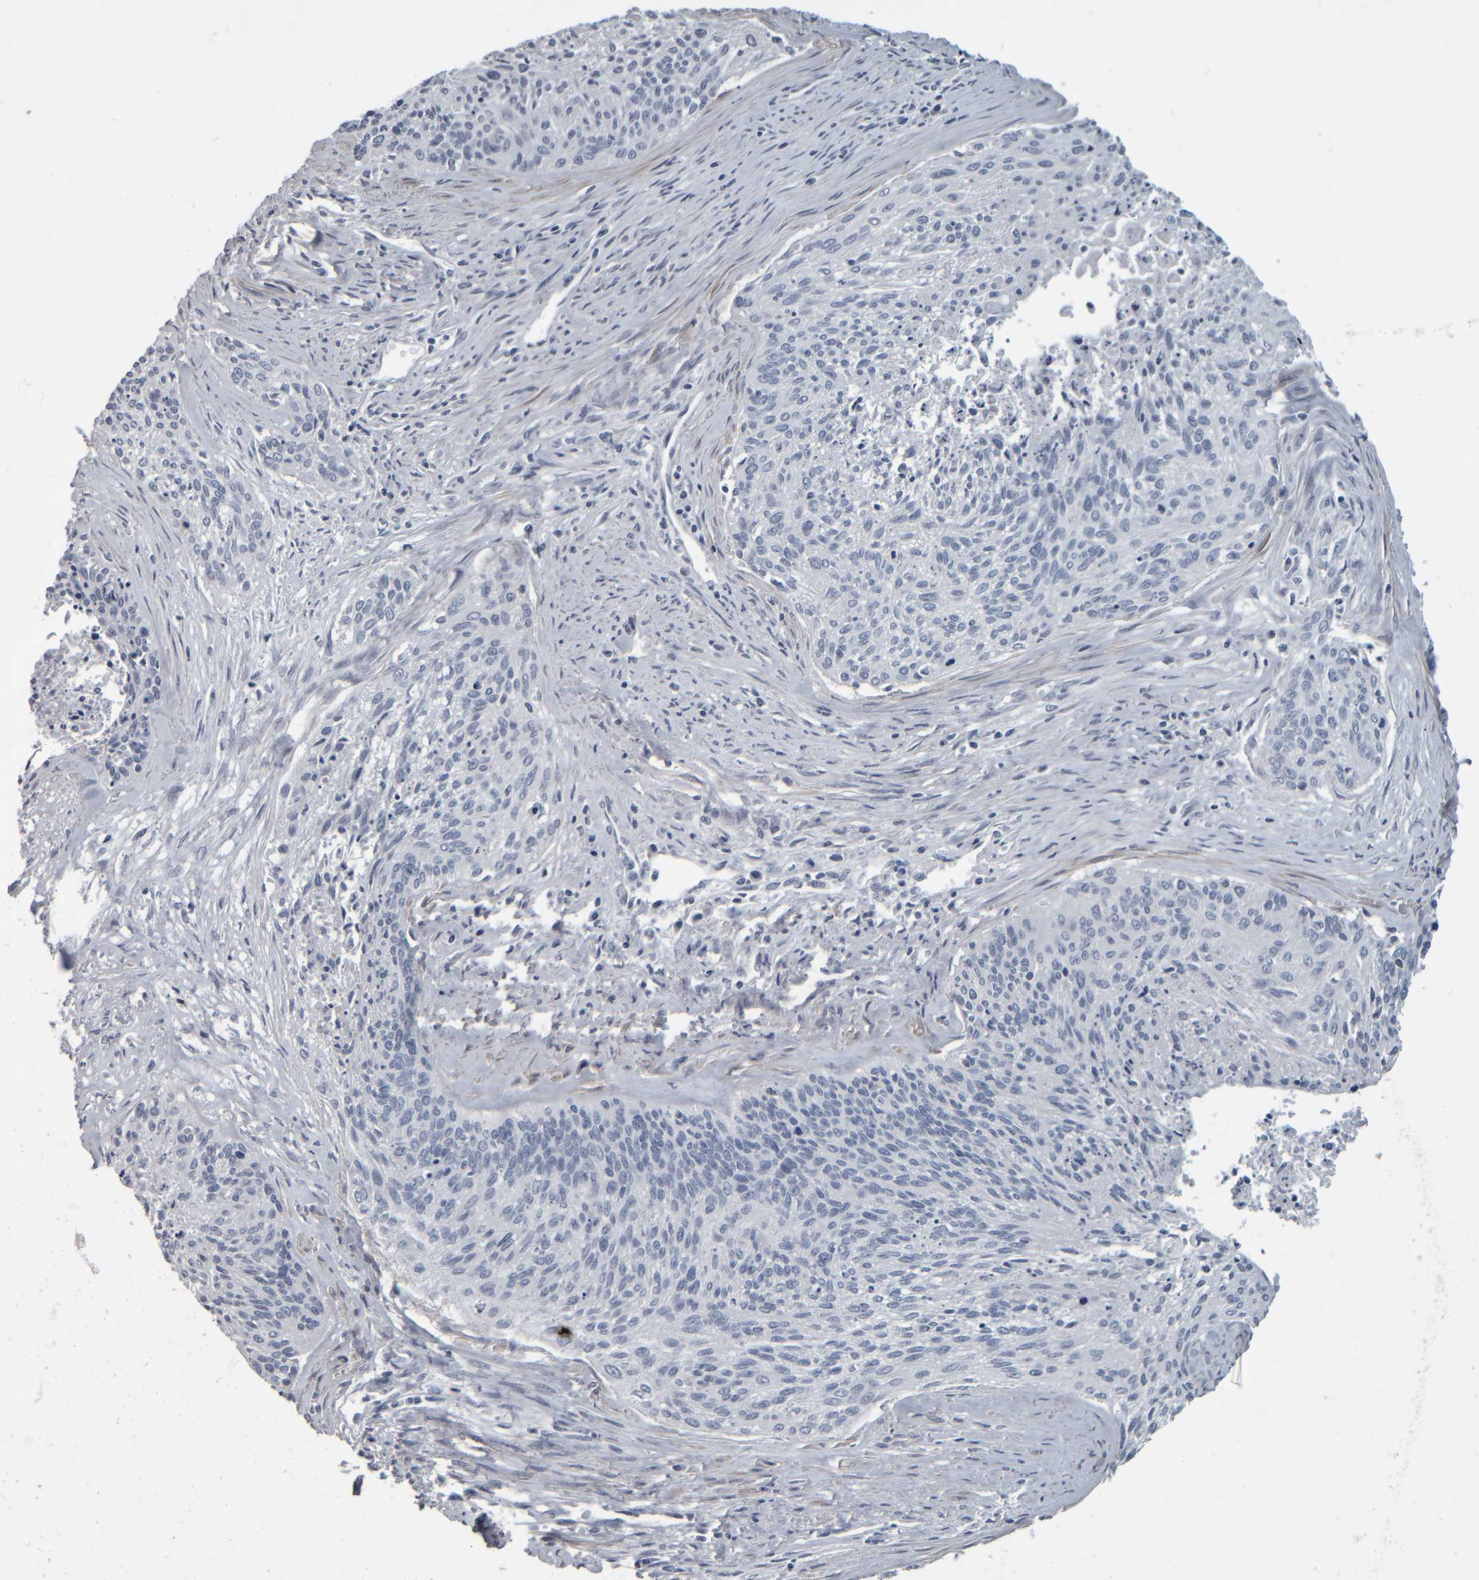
{"staining": {"intensity": "negative", "quantity": "none", "location": "none"}, "tissue": "cervical cancer", "cell_type": "Tumor cells", "image_type": "cancer", "snomed": [{"axis": "morphology", "description": "Squamous cell carcinoma, NOS"}, {"axis": "topography", "description": "Cervix"}], "caption": "IHC of squamous cell carcinoma (cervical) exhibits no expression in tumor cells.", "gene": "CAVIN4", "patient": {"sex": "female", "age": 55}}